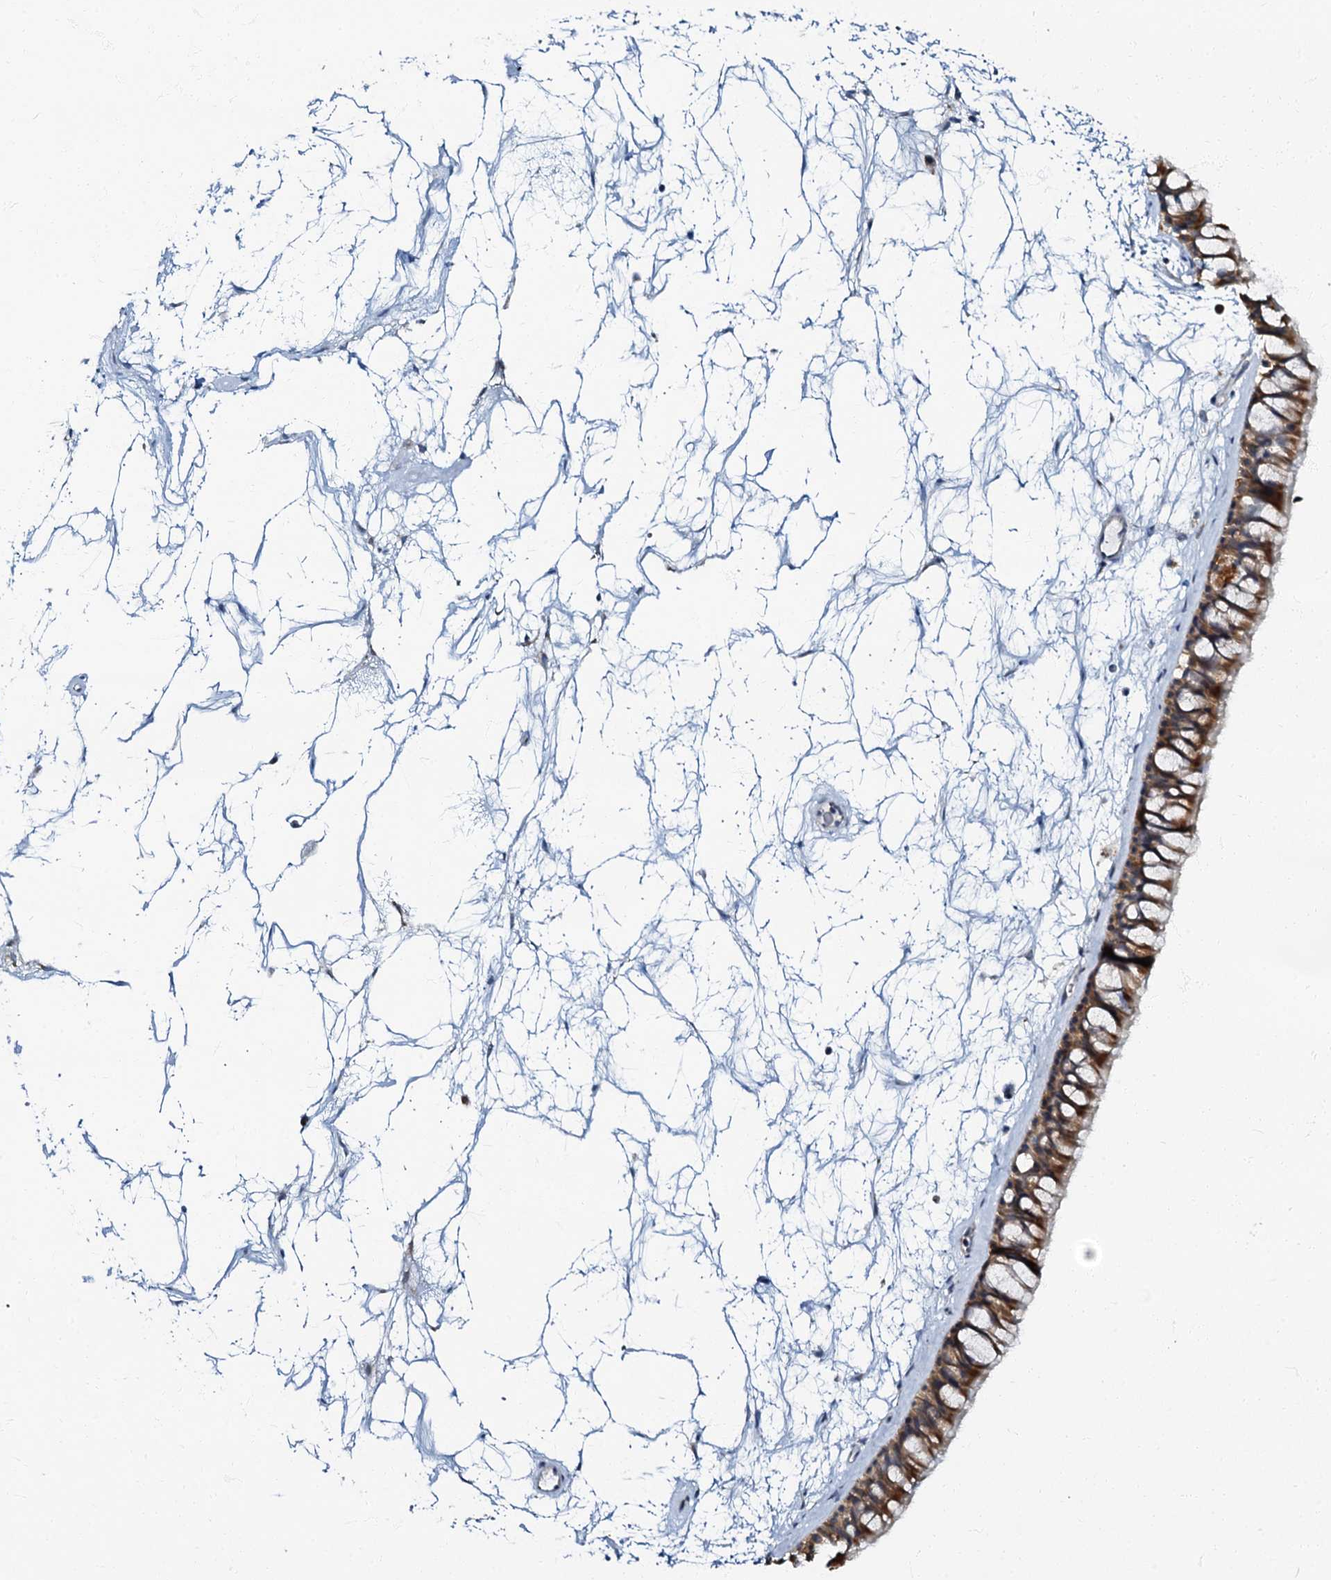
{"staining": {"intensity": "moderate", "quantity": ">75%", "location": "cytoplasmic/membranous"}, "tissue": "nasopharynx", "cell_type": "Respiratory epithelial cells", "image_type": "normal", "snomed": [{"axis": "morphology", "description": "Normal tissue, NOS"}, {"axis": "topography", "description": "Nasopharynx"}], "caption": "DAB (3,3'-diaminobenzidine) immunohistochemical staining of normal human nasopharynx reveals moderate cytoplasmic/membranous protein expression in about >75% of respiratory epithelial cells.", "gene": "MRPL51", "patient": {"sex": "male", "age": 64}}